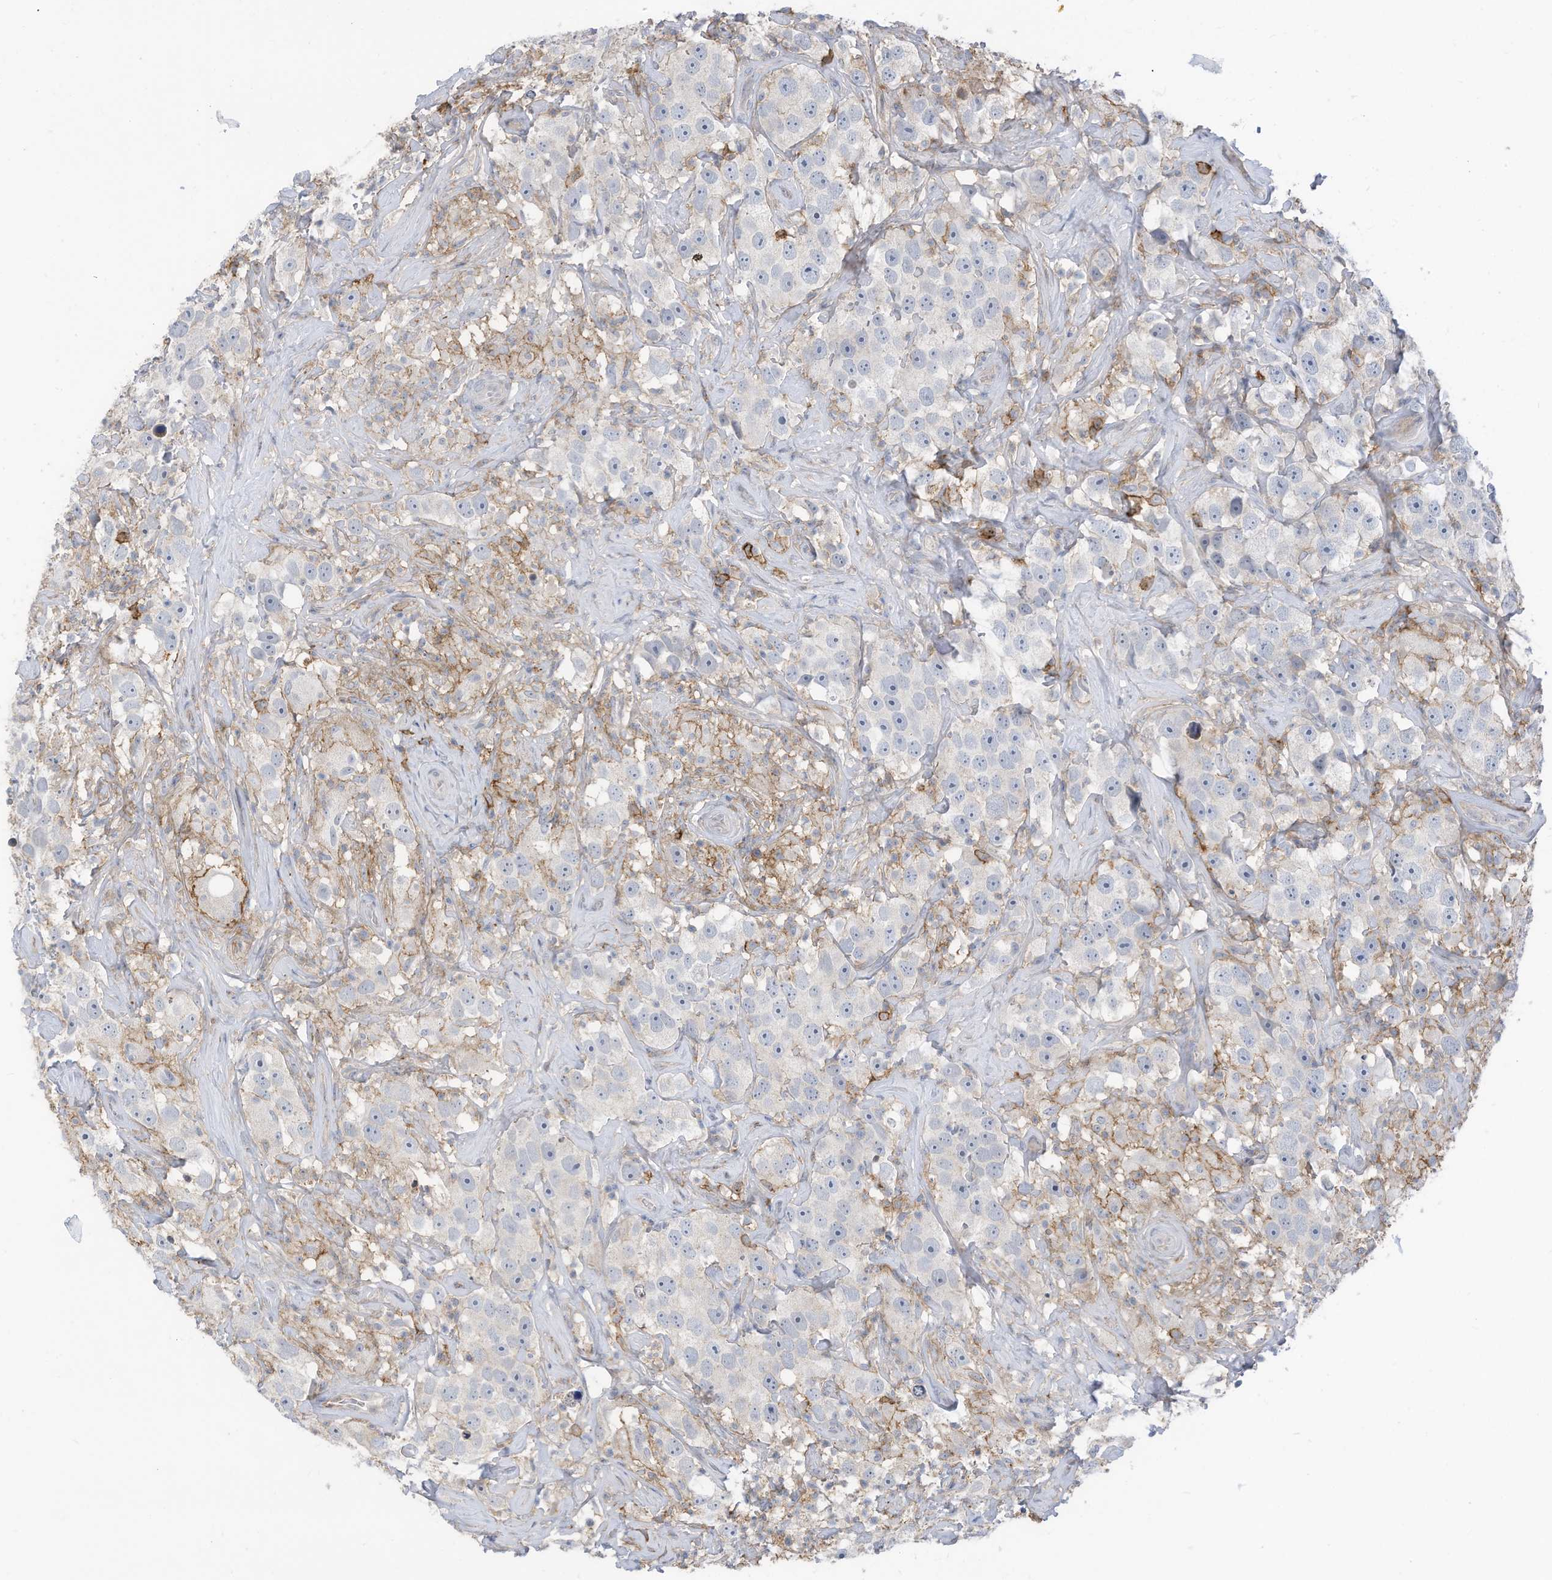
{"staining": {"intensity": "negative", "quantity": "none", "location": "none"}, "tissue": "testis cancer", "cell_type": "Tumor cells", "image_type": "cancer", "snomed": [{"axis": "morphology", "description": "Seminoma, NOS"}, {"axis": "topography", "description": "Testis"}], "caption": "IHC photomicrograph of neoplastic tissue: testis cancer (seminoma) stained with DAB (3,3'-diaminobenzidine) shows no significant protein positivity in tumor cells. Nuclei are stained in blue.", "gene": "SLC1A5", "patient": {"sex": "male", "age": 49}}